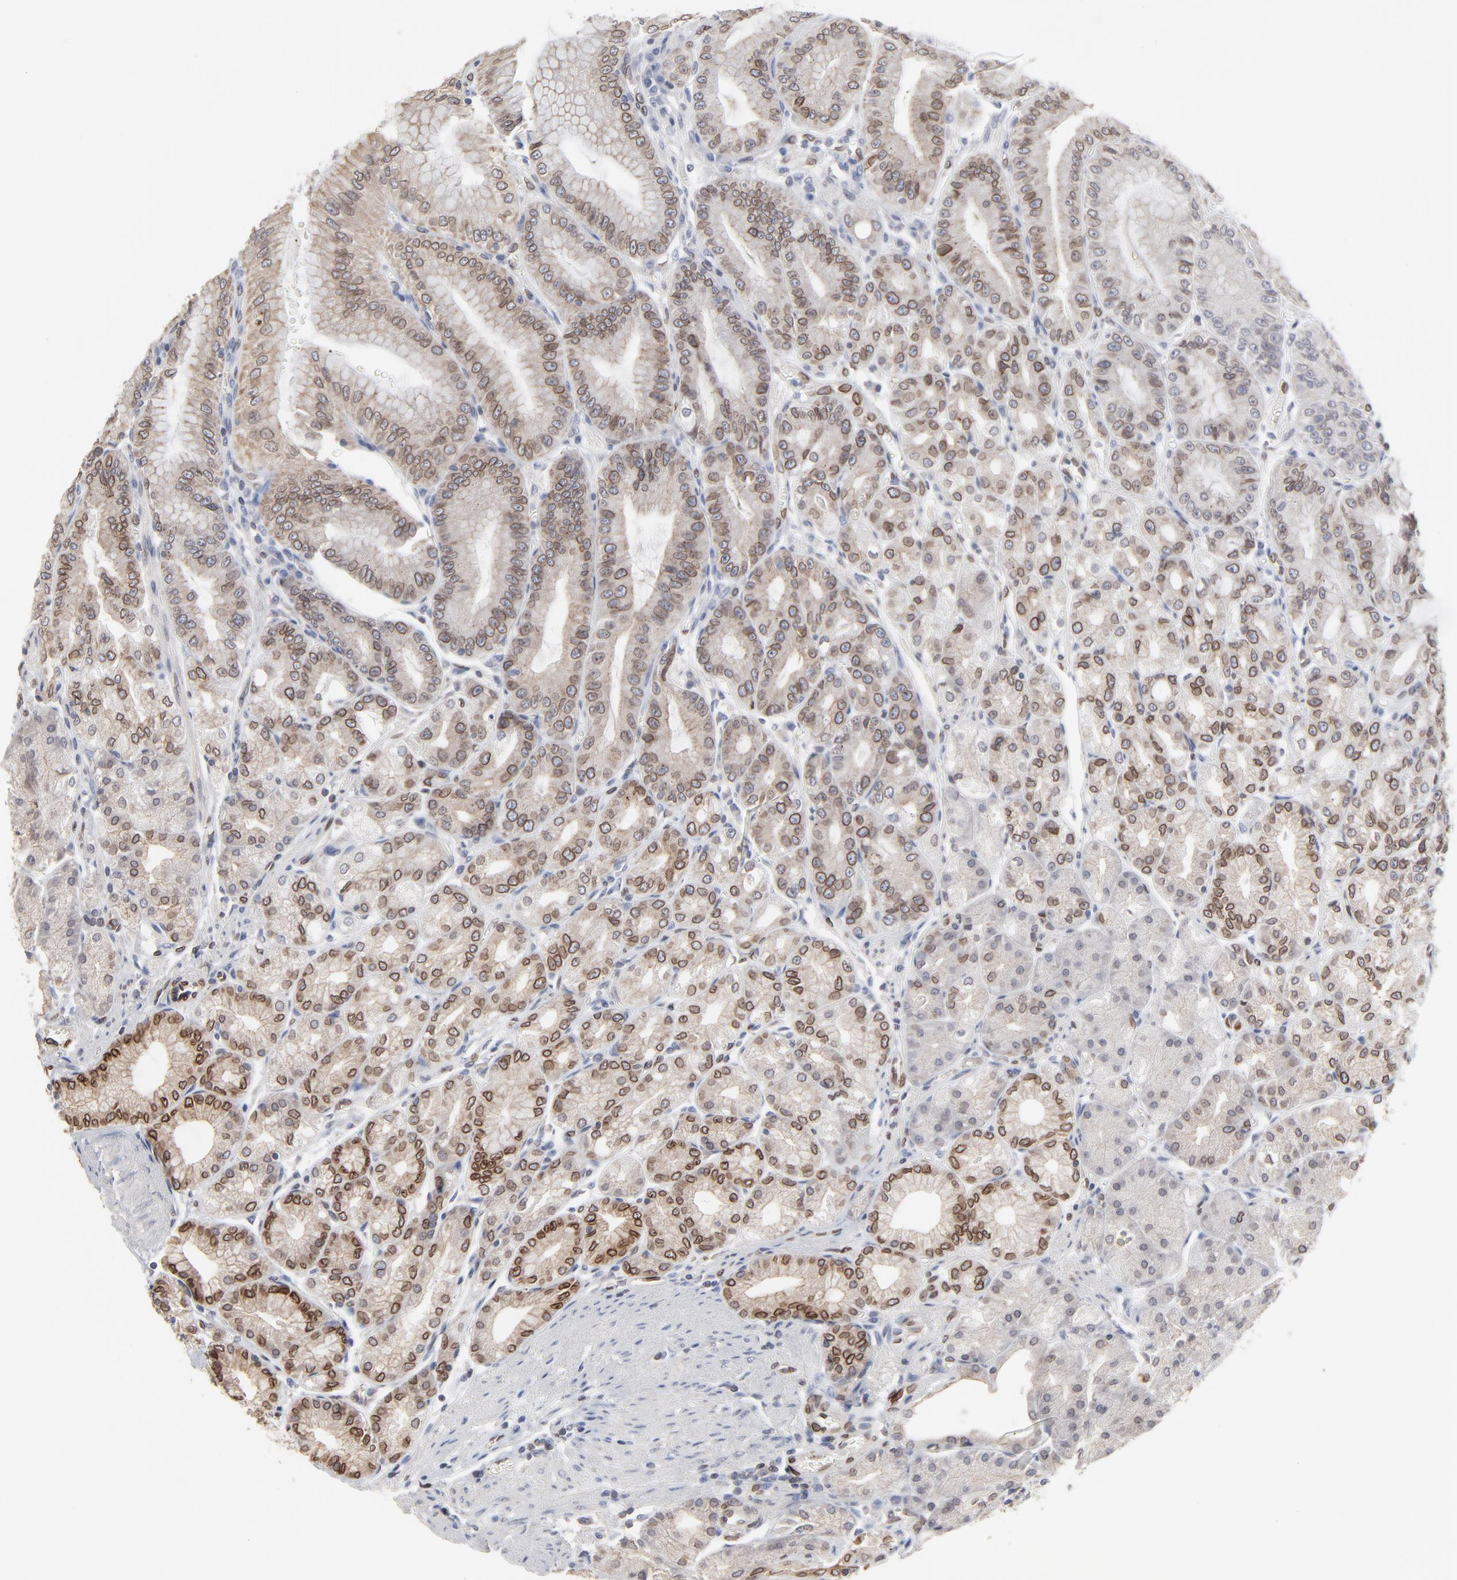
{"staining": {"intensity": "moderate", "quantity": "25%-75%", "location": "cytoplasmic/membranous,nuclear"}, "tissue": "stomach", "cell_type": "Glandular cells", "image_type": "normal", "snomed": [{"axis": "morphology", "description": "Normal tissue, NOS"}, {"axis": "topography", "description": "Stomach, lower"}], "caption": "Immunohistochemistry (DAB (3,3'-diaminobenzidine)) staining of benign human stomach shows moderate cytoplasmic/membranous,nuclear protein expression in approximately 25%-75% of glandular cells. (brown staining indicates protein expression, while blue staining denotes nuclei).", "gene": "SYNE2", "patient": {"sex": "male", "age": 71}}